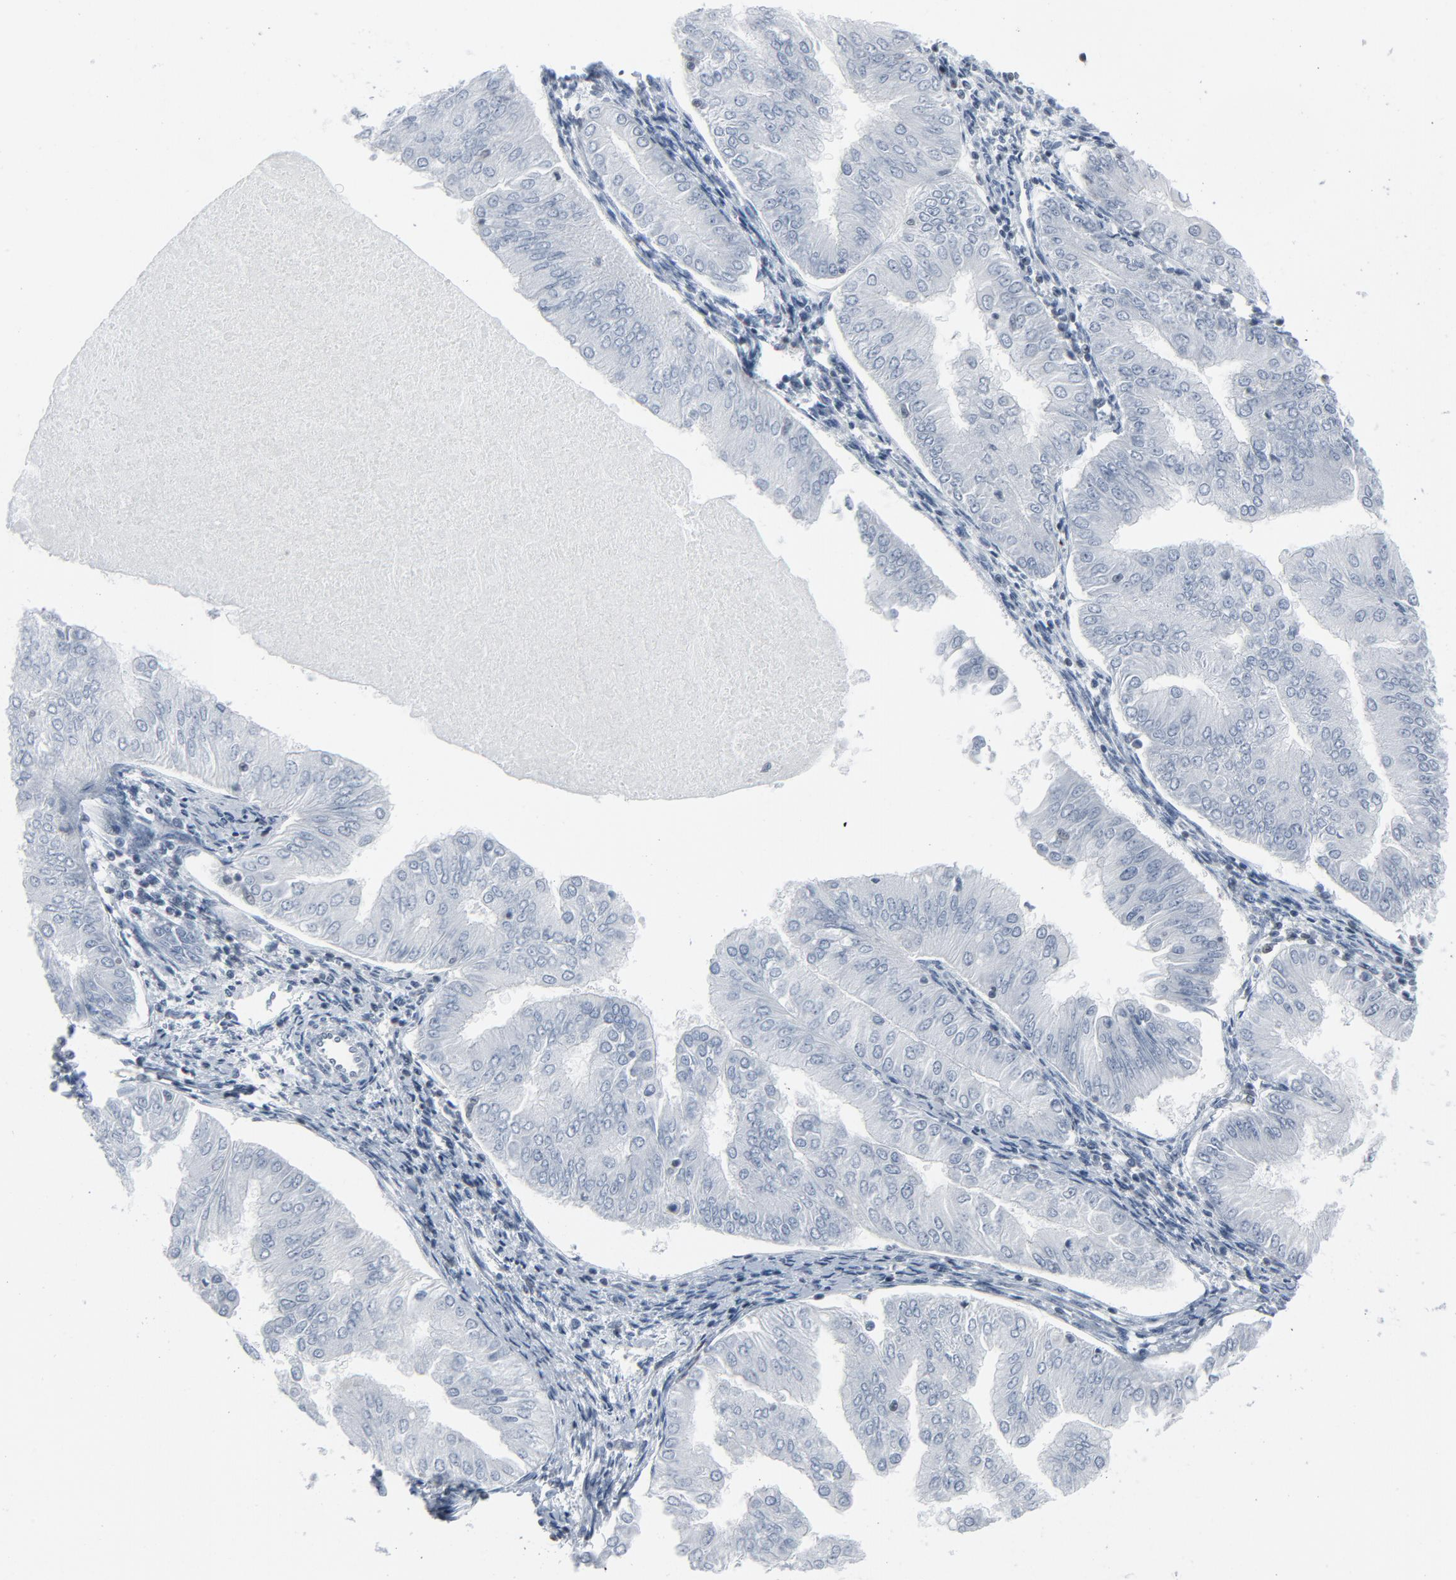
{"staining": {"intensity": "negative", "quantity": "none", "location": "none"}, "tissue": "endometrial cancer", "cell_type": "Tumor cells", "image_type": "cancer", "snomed": [{"axis": "morphology", "description": "Adenocarcinoma, NOS"}, {"axis": "topography", "description": "Endometrium"}], "caption": "IHC photomicrograph of human endometrial cancer stained for a protein (brown), which shows no expression in tumor cells.", "gene": "STAT5A", "patient": {"sex": "female", "age": 53}}